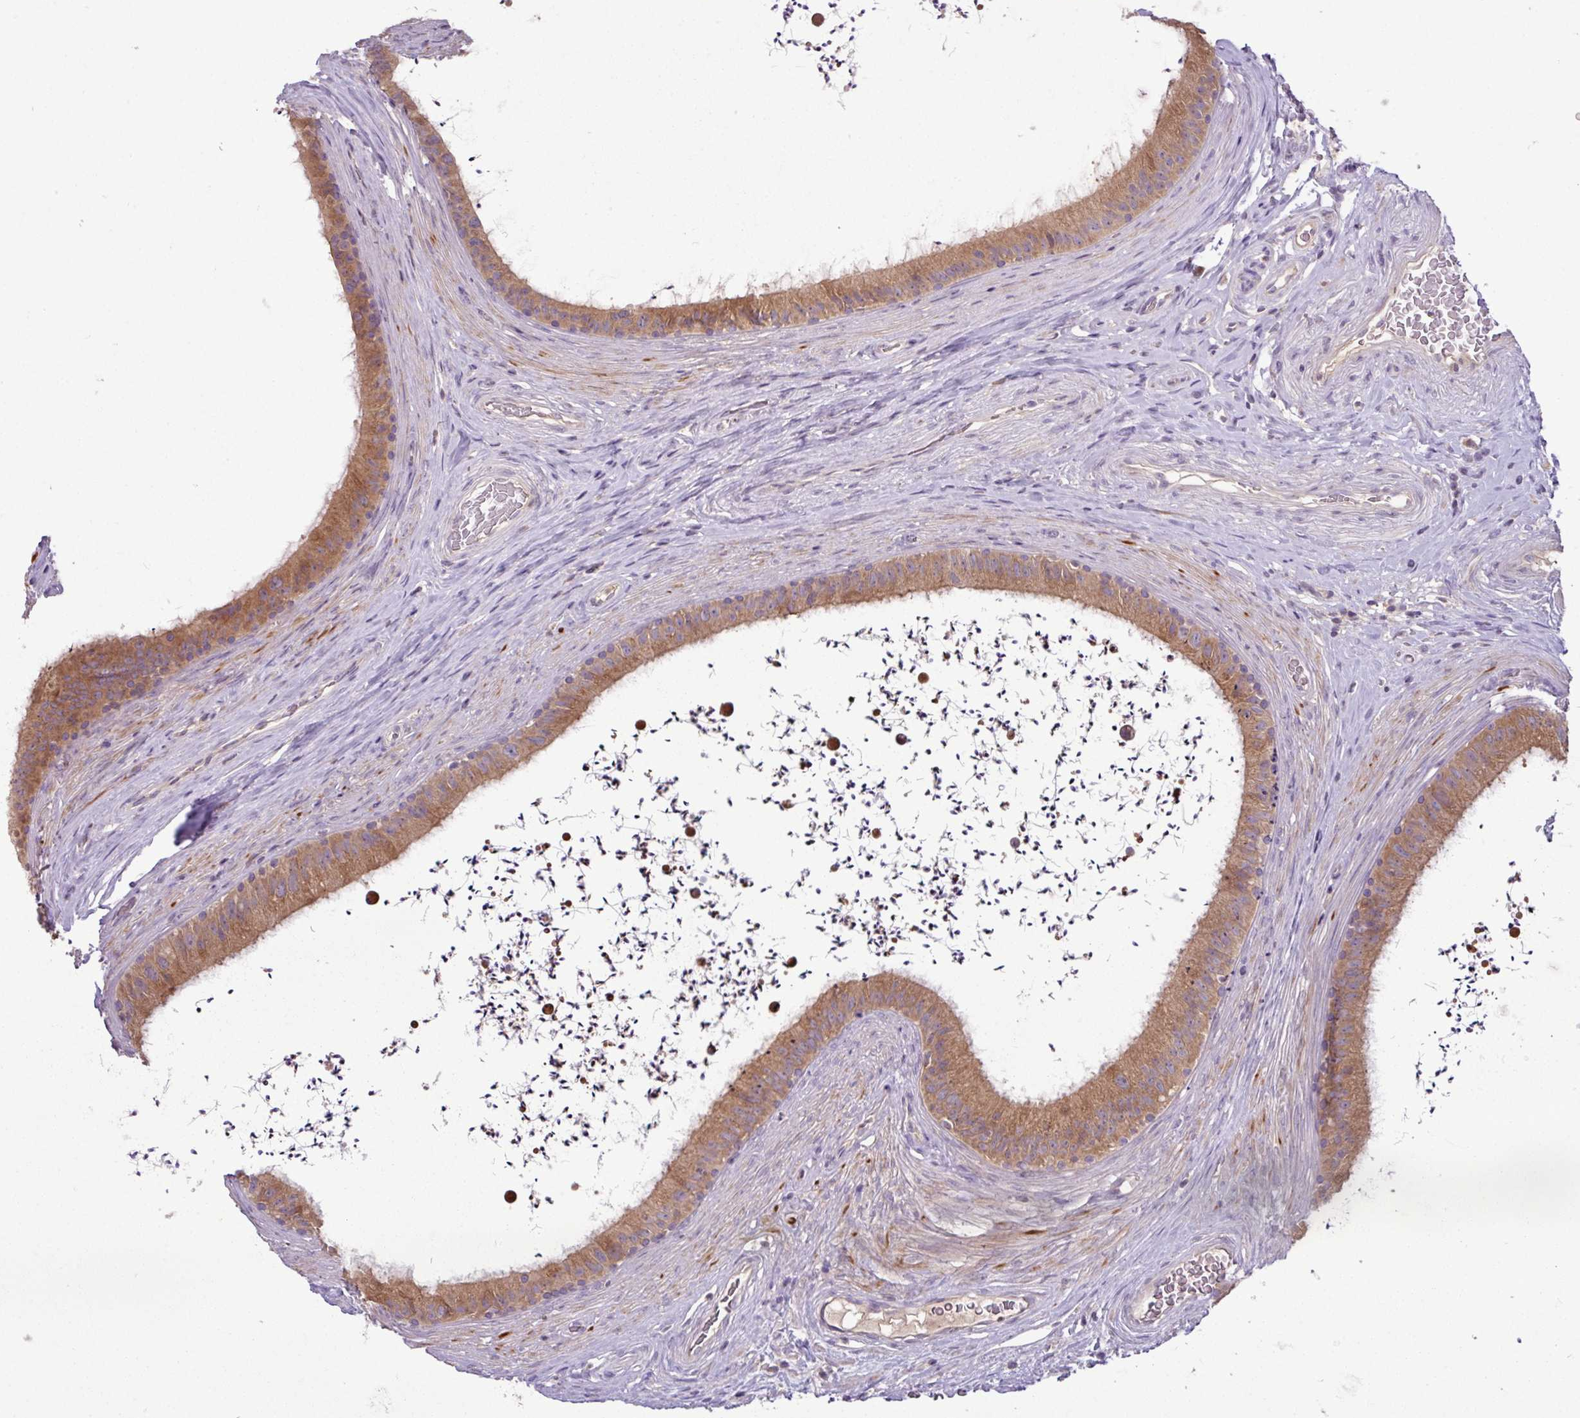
{"staining": {"intensity": "moderate", "quantity": ">75%", "location": "cytoplasmic/membranous"}, "tissue": "epididymis", "cell_type": "Glandular cells", "image_type": "normal", "snomed": [{"axis": "morphology", "description": "Normal tissue, NOS"}, {"axis": "topography", "description": "Testis"}, {"axis": "topography", "description": "Epididymis"}], "caption": "Glandular cells show medium levels of moderate cytoplasmic/membranous expression in approximately >75% of cells in unremarkable epididymis.", "gene": "TMEM62", "patient": {"sex": "male", "age": 41}}